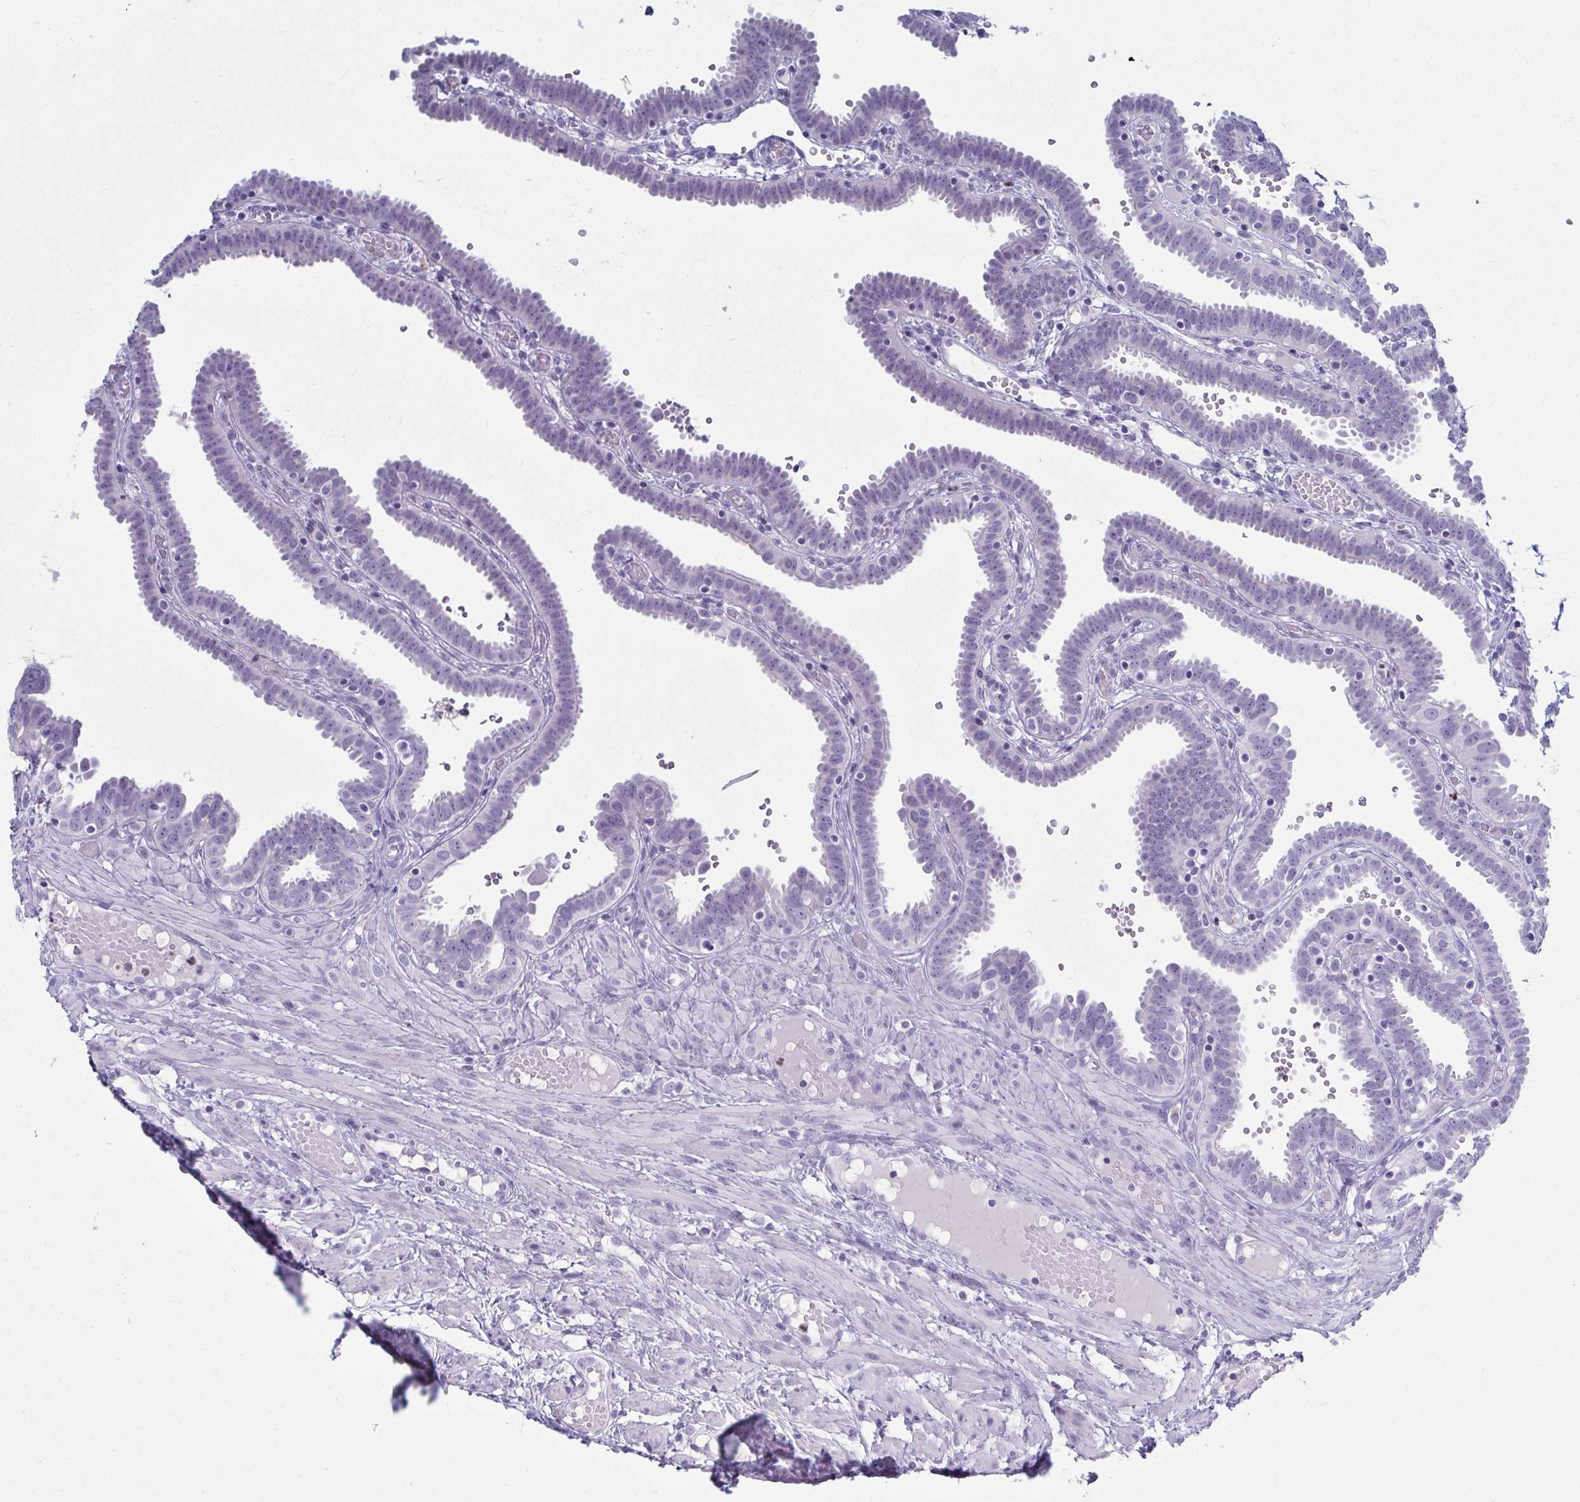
{"staining": {"intensity": "negative", "quantity": "none", "location": "none"}, "tissue": "fallopian tube", "cell_type": "Glandular cells", "image_type": "normal", "snomed": [{"axis": "morphology", "description": "Normal tissue, NOS"}, {"axis": "topography", "description": "Fallopian tube"}], "caption": "The image displays no significant expression in glandular cells of fallopian tube.", "gene": "SERPINB10", "patient": {"sex": "female", "age": 37}}